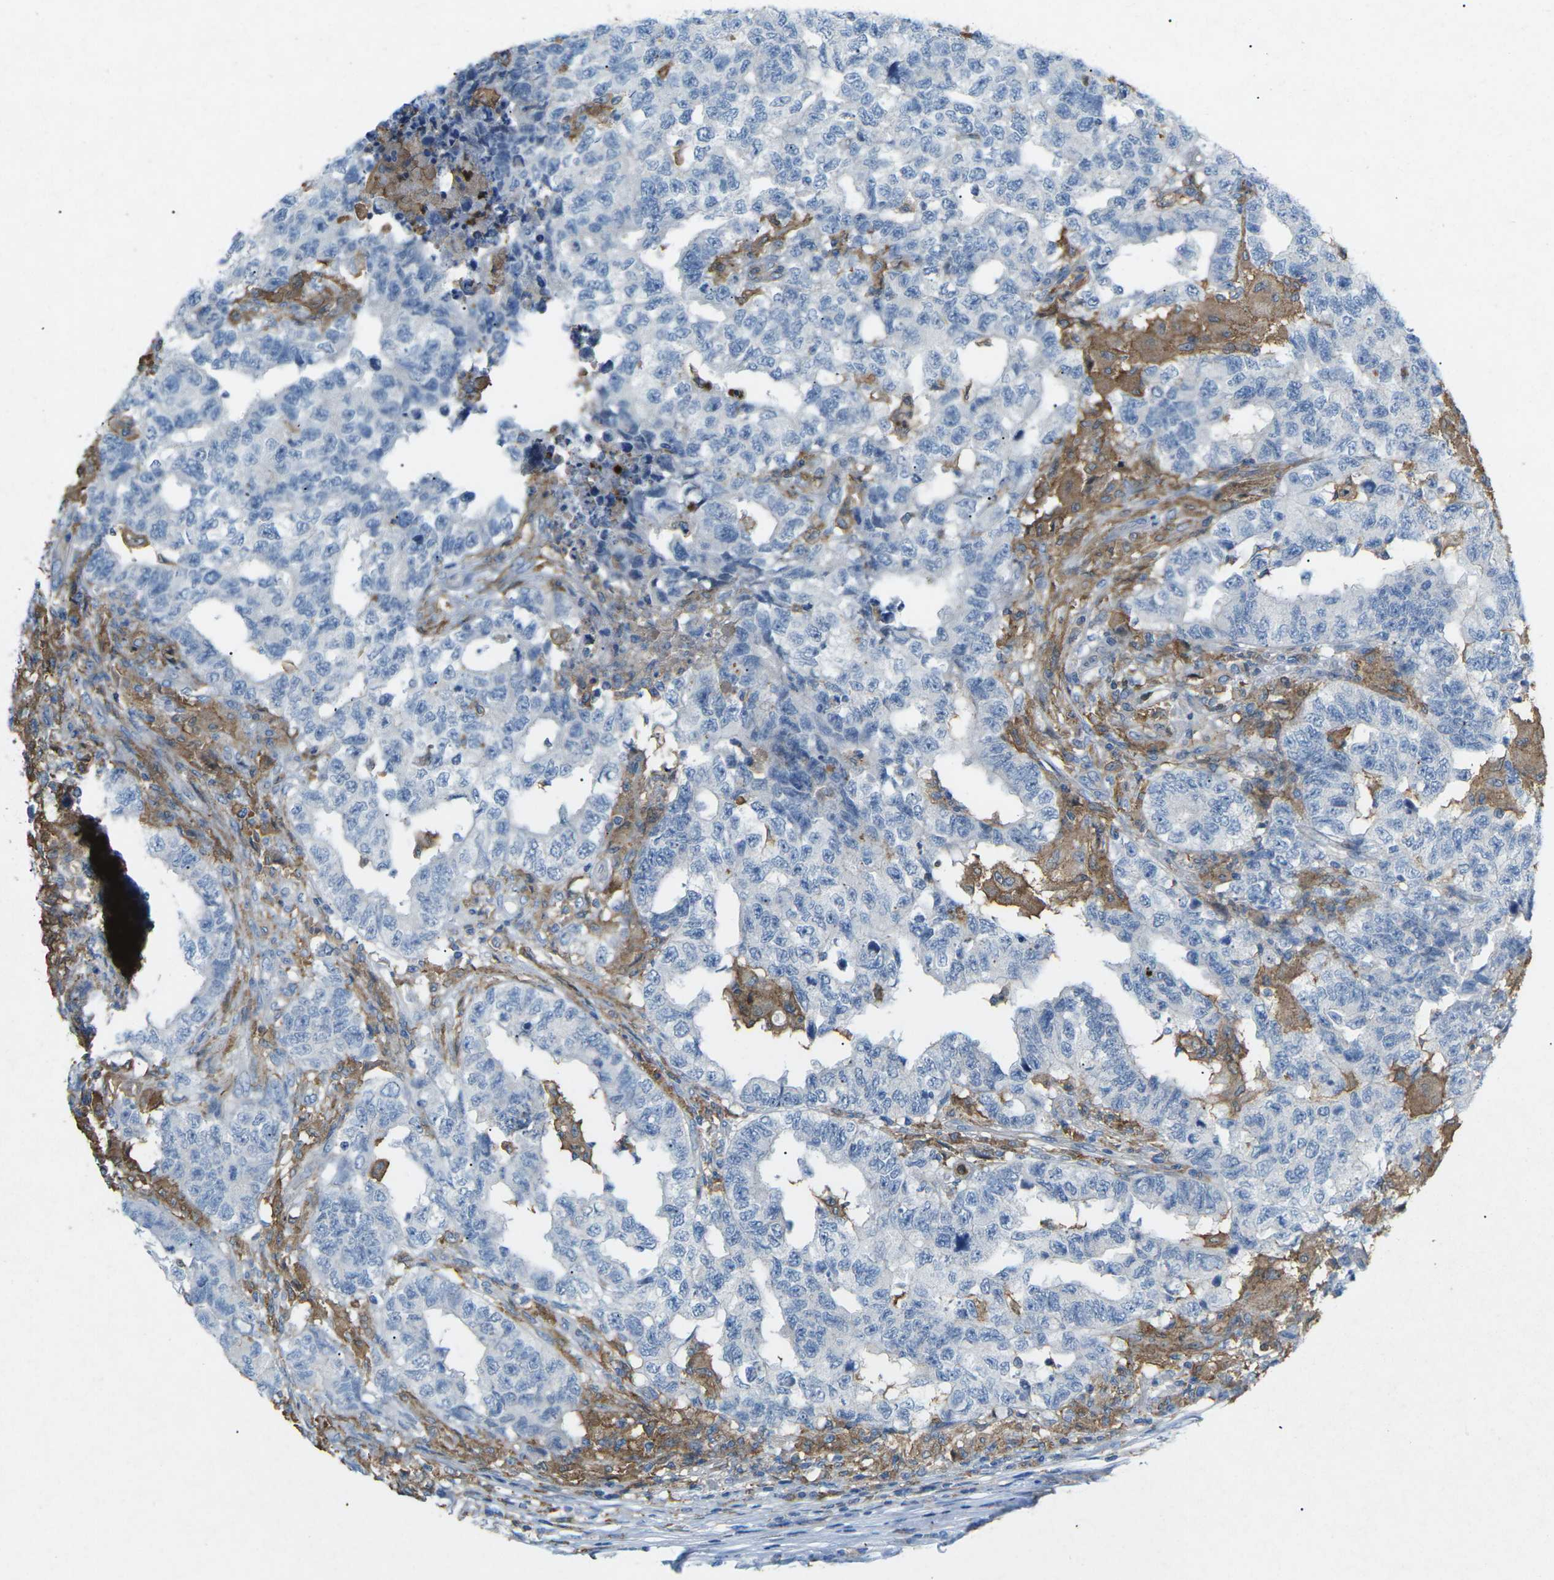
{"staining": {"intensity": "negative", "quantity": "none", "location": "none"}, "tissue": "testis cancer", "cell_type": "Tumor cells", "image_type": "cancer", "snomed": [{"axis": "morphology", "description": "Carcinoma, Embryonal, NOS"}, {"axis": "topography", "description": "Testis"}], "caption": "DAB immunohistochemical staining of testis embryonal carcinoma demonstrates no significant expression in tumor cells.", "gene": "STK11", "patient": {"sex": "male", "age": 21}}